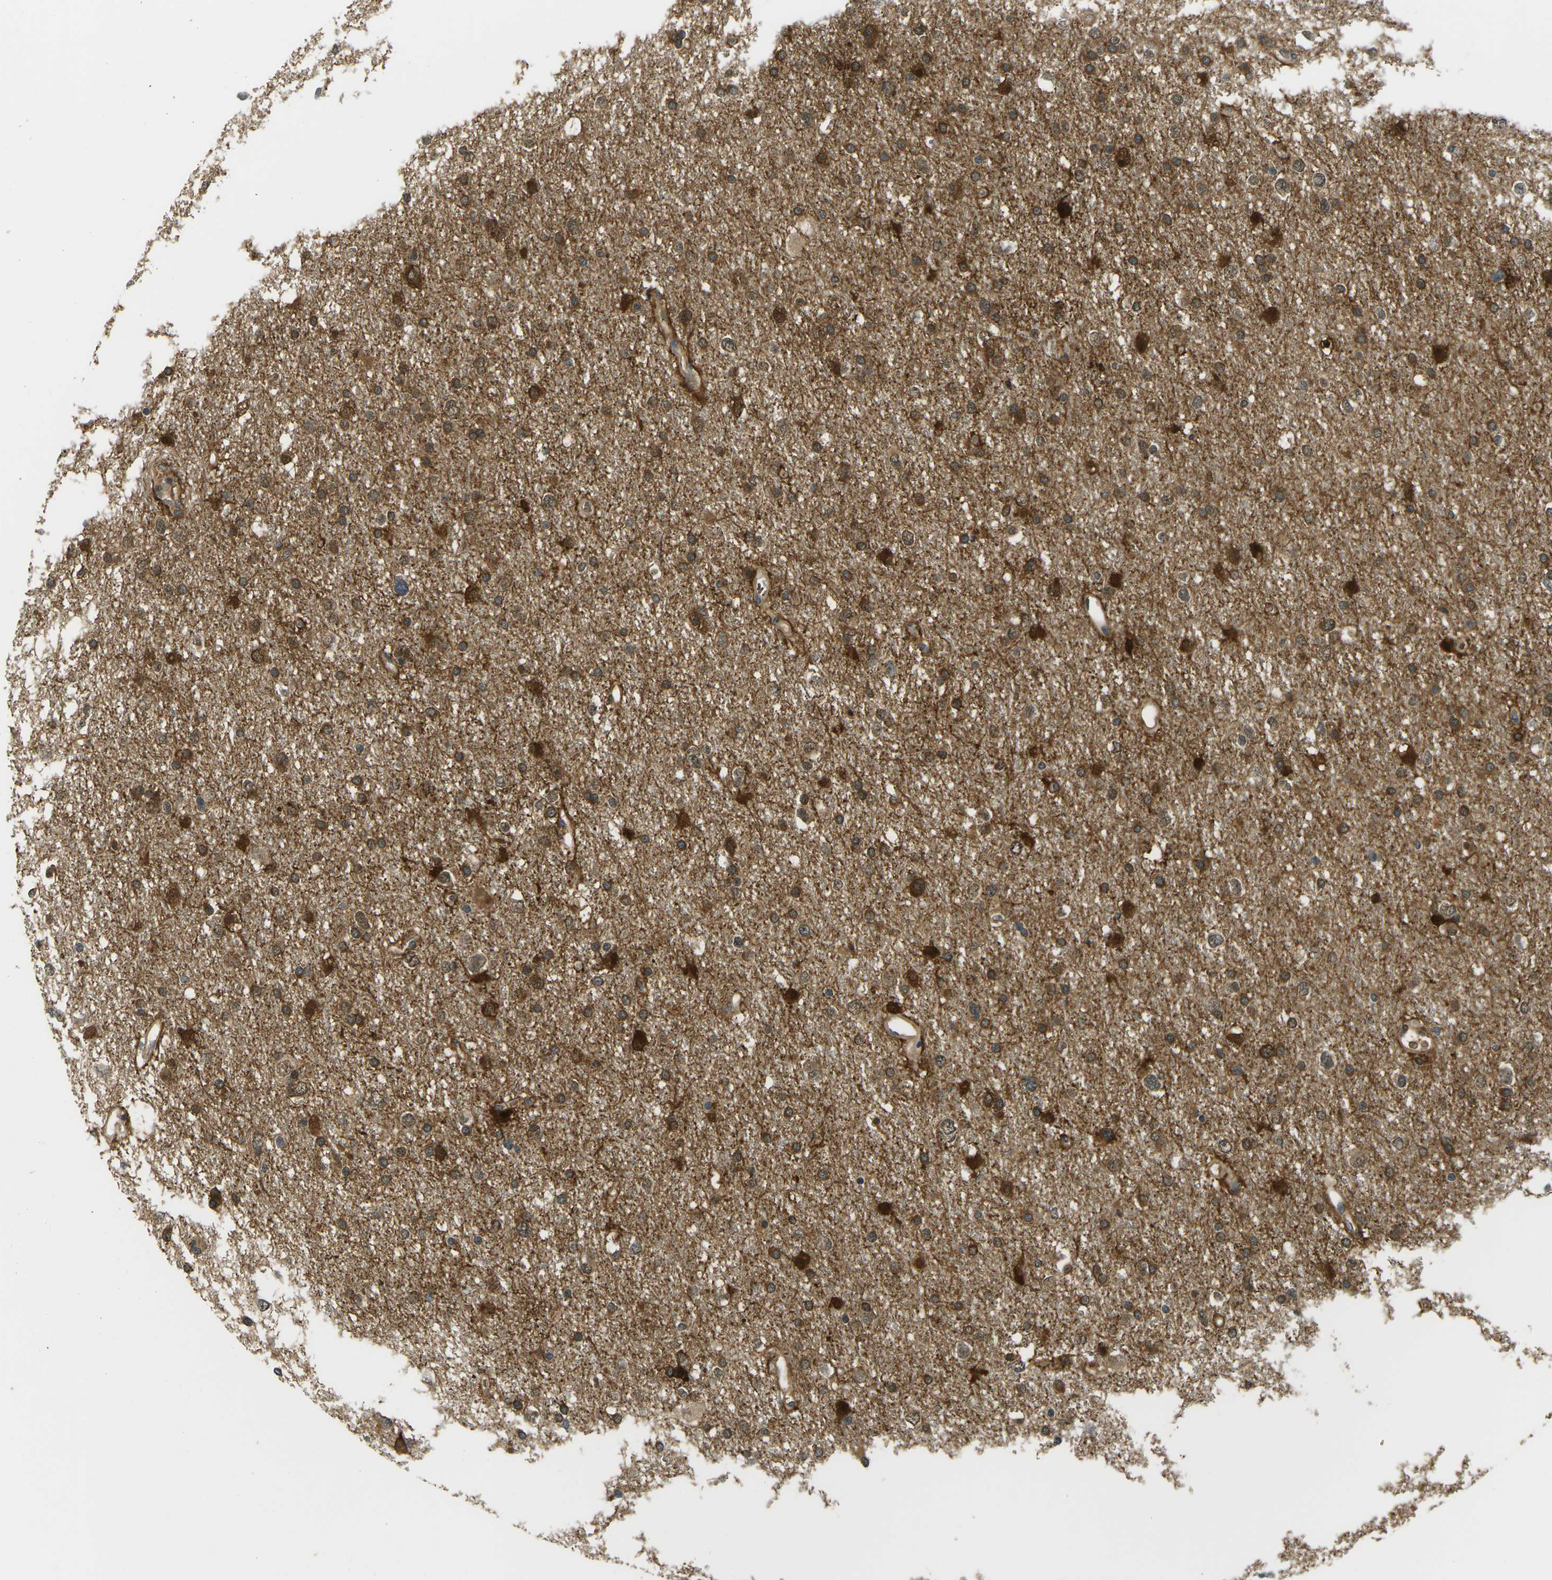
{"staining": {"intensity": "moderate", "quantity": "25%-75%", "location": "cytoplasmic/membranous"}, "tissue": "glioma", "cell_type": "Tumor cells", "image_type": "cancer", "snomed": [{"axis": "morphology", "description": "Glioma, malignant, Low grade"}, {"axis": "topography", "description": "Brain"}], "caption": "DAB immunohistochemical staining of human malignant glioma (low-grade) shows moderate cytoplasmic/membranous protein expression in about 25%-75% of tumor cells.", "gene": "PSAT1", "patient": {"sex": "female", "age": 37}}